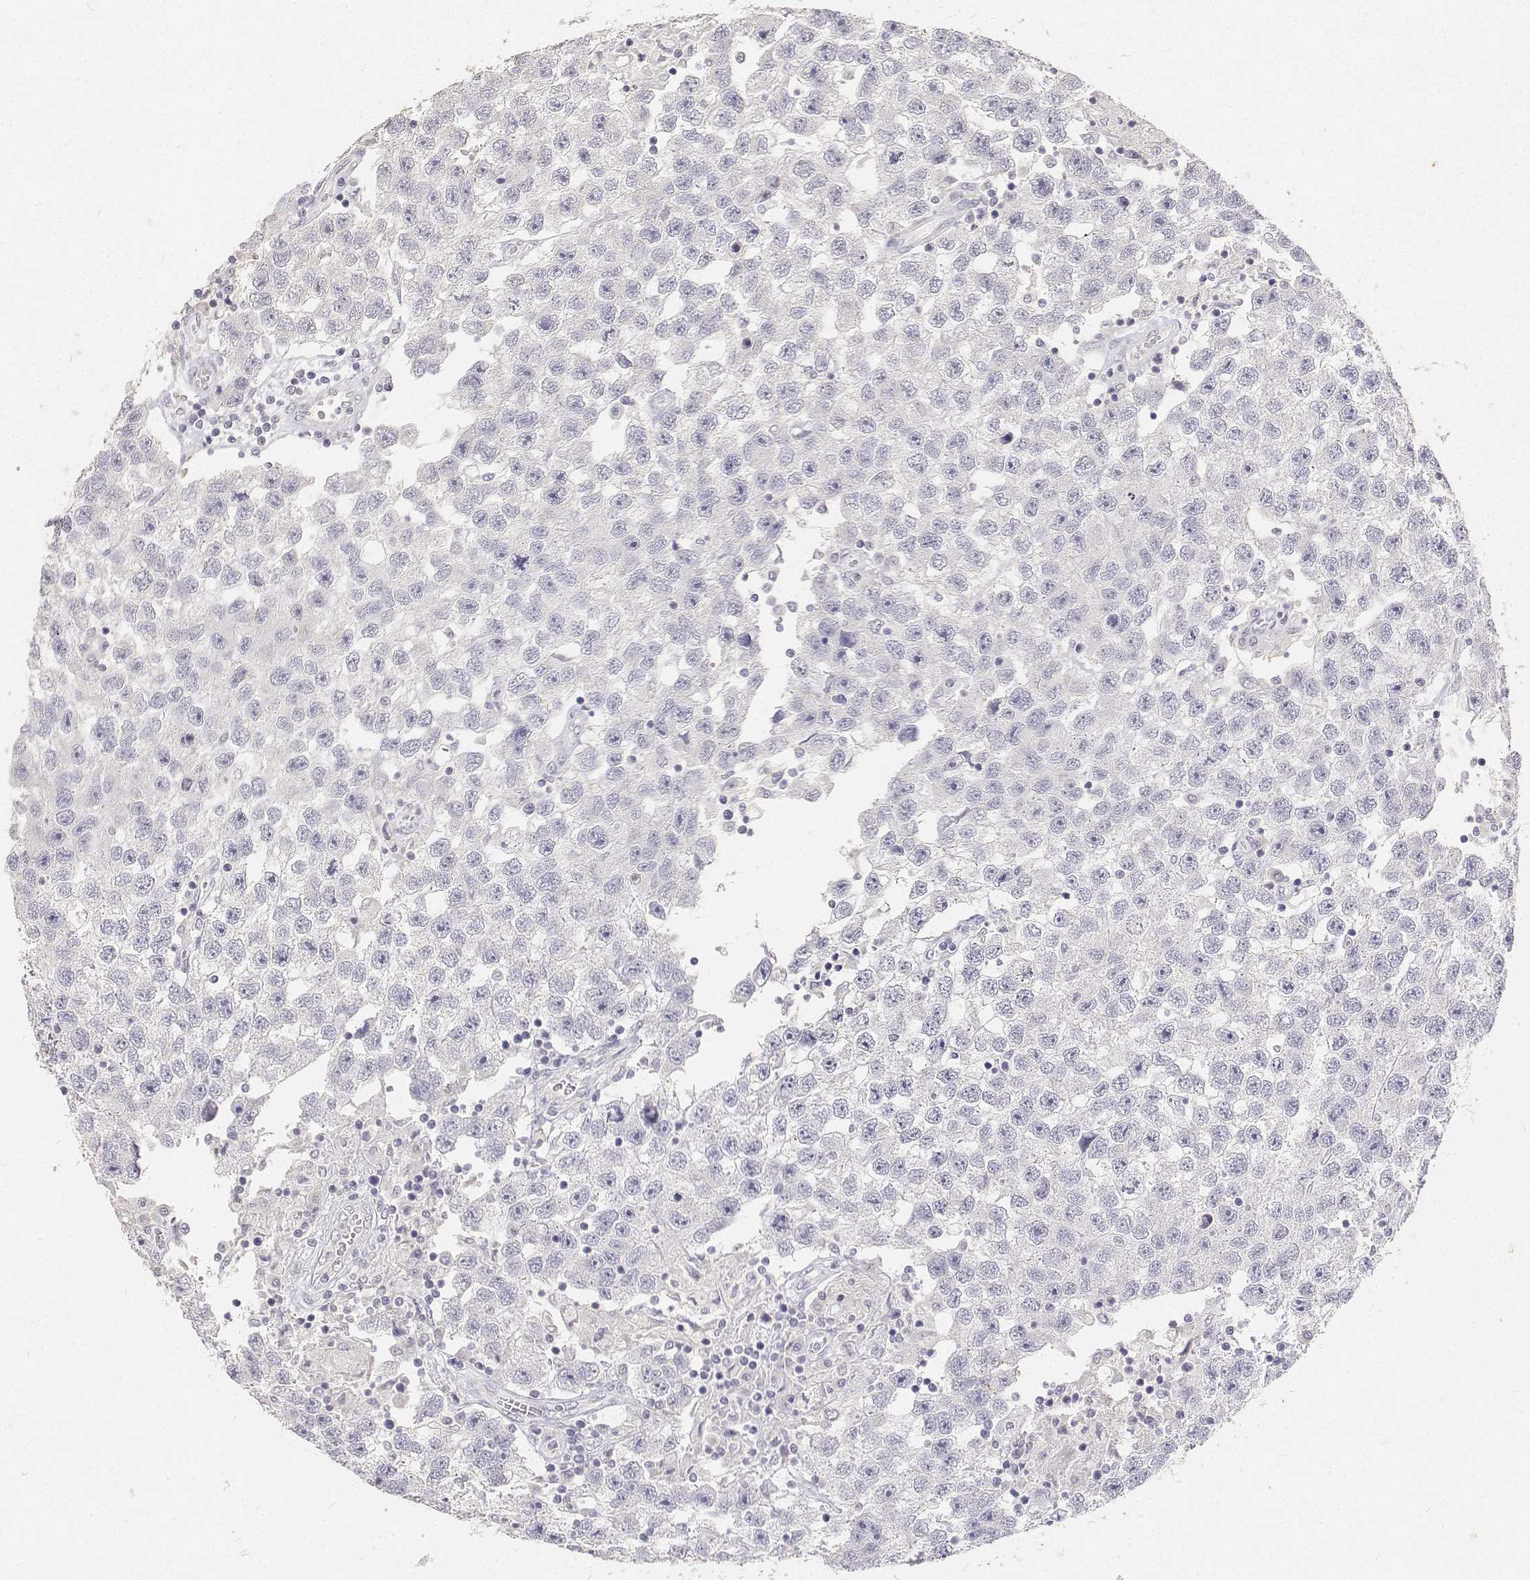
{"staining": {"intensity": "negative", "quantity": "none", "location": "none"}, "tissue": "testis cancer", "cell_type": "Tumor cells", "image_type": "cancer", "snomed": [{"axis": "morphology", "description": "Seminoma, NOS"}, {"axis": "topography", "description": "Testis"}], "caption": "Testis cancer (seminoma) stained for a protein using immunohistochemistry (IHC) exhibits no staining tumor cells.", "gene": "PAEP", "patient": {"sex": "male", "age": 26}}